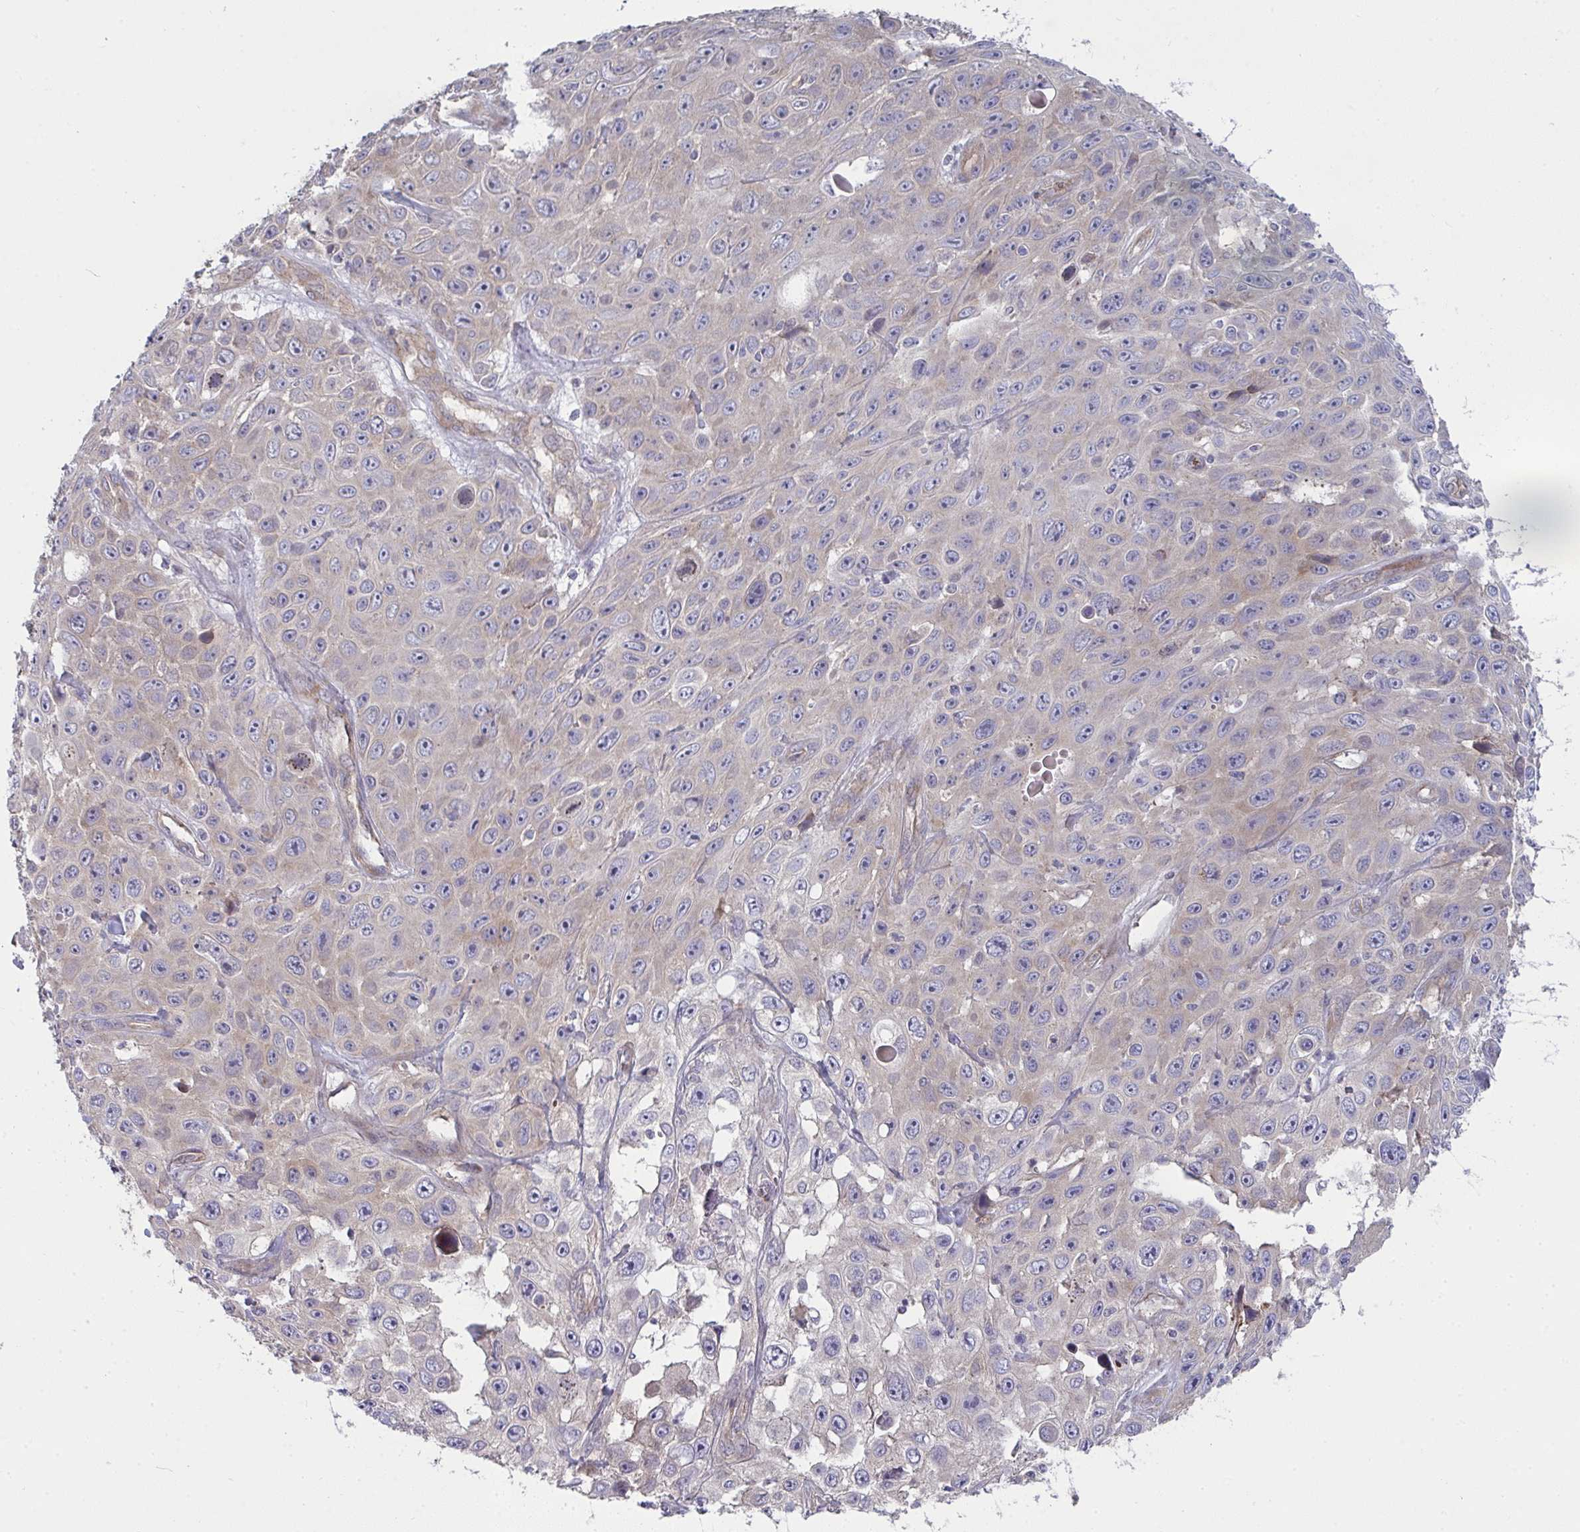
{"staining": {"intensity": "weak", "quantity": "<25%", "location": "cytoplasmic/membranous"}, "tissue": "skin cancer", "cell_type": "Tumor cells", "image_type": "cancer", "snomed": [{"axis": "morphology", "description": "Squamous cell carcinoma, NOS"}, {"axis": "topography", "description": "Skin"}], "caption": "An immunohistochemistry photomicrograph of skin cancer is shown. There is no staining in tumor cells of skin cancer.", "gene": "CASP9", "patient": {"sex": "male", "age": 82}}